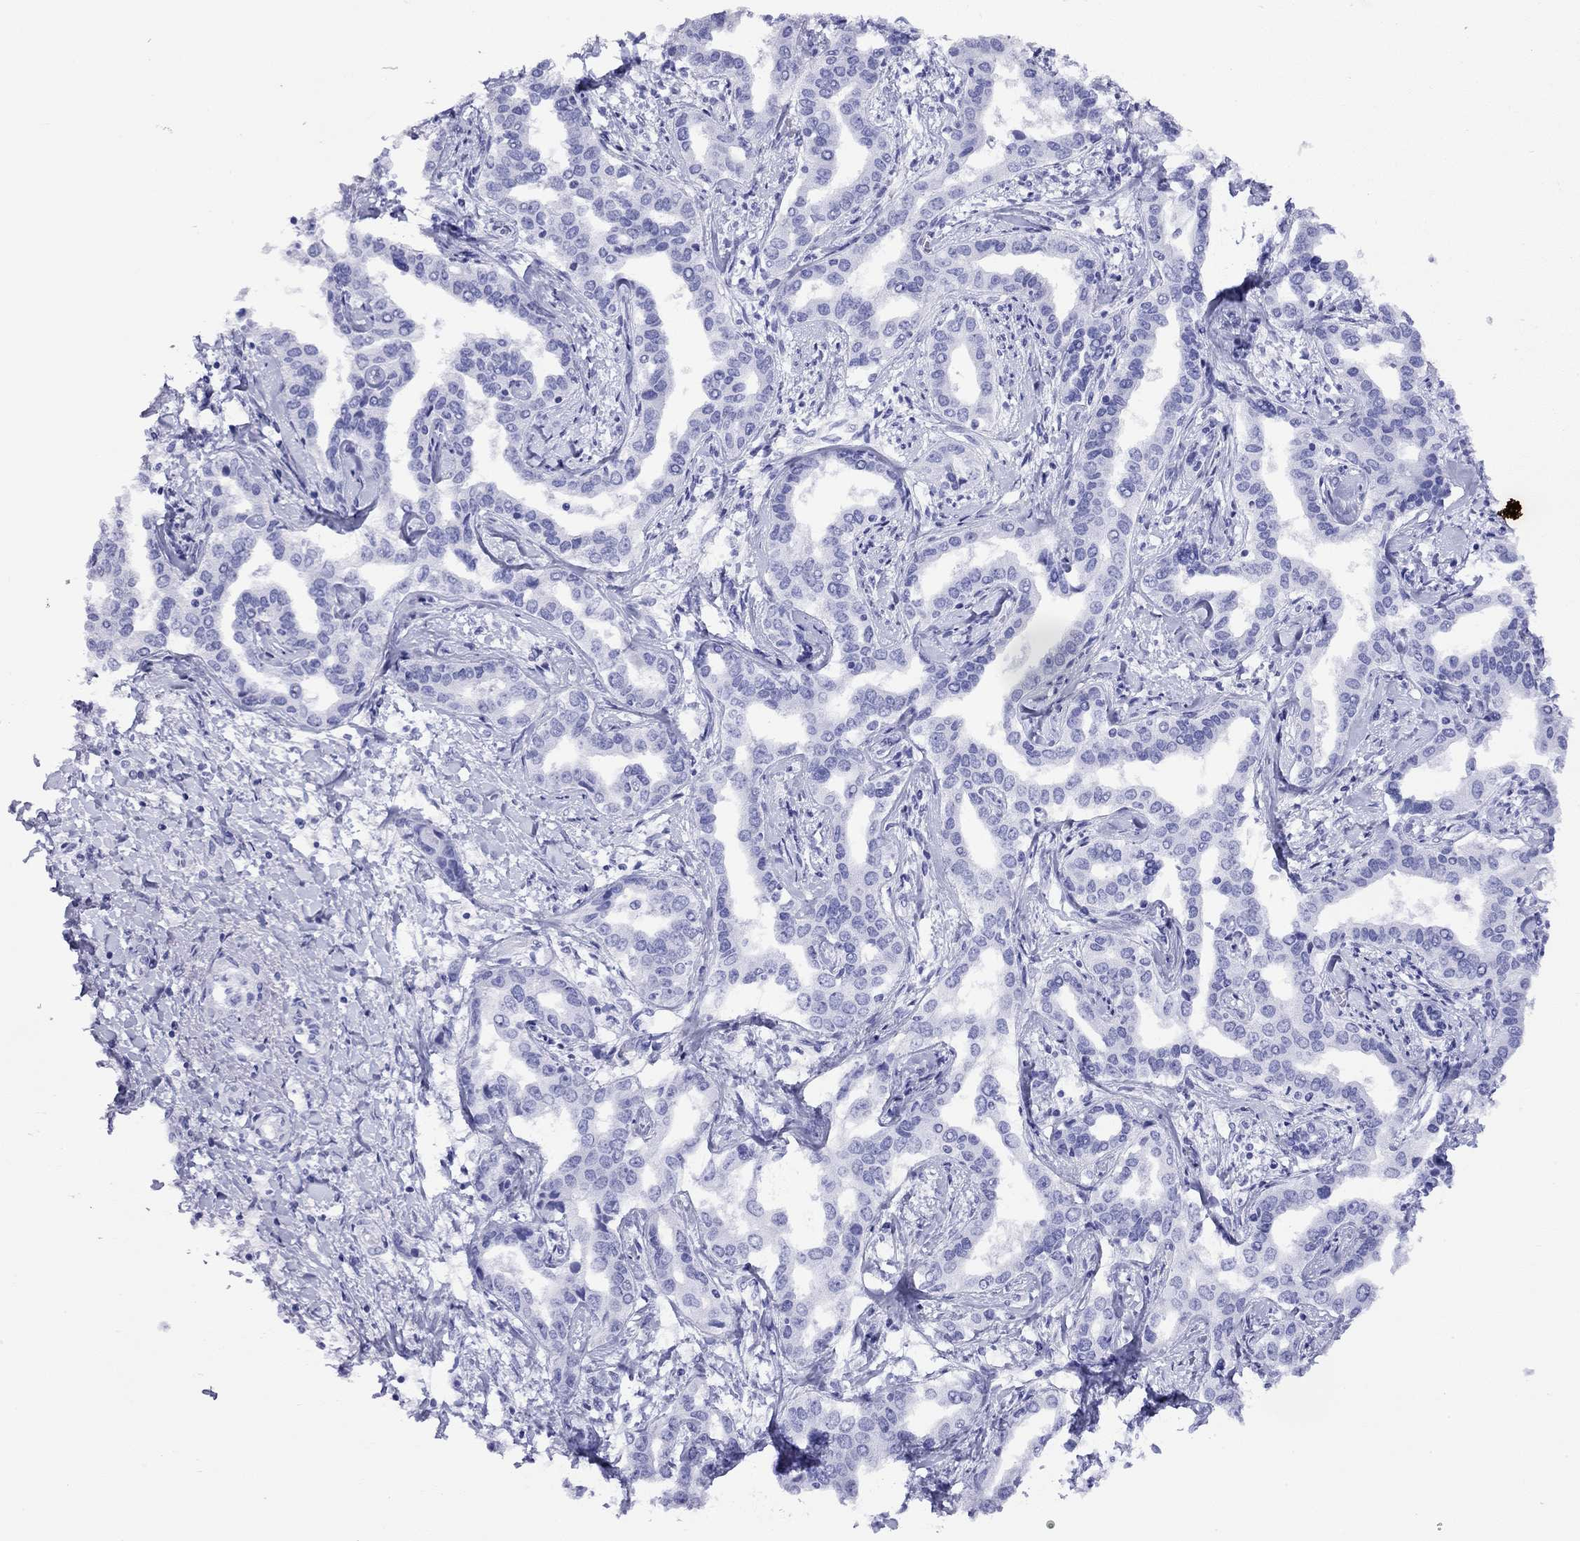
{"staining": {"intensity": "negative", "quantity": "none", "location": "none"}, "tissue": "liver cancer", "cell_type": "Tumor cells", "image_type": "cancer", "snomed": [{"axis": "morphology", "description": "Cholangiocarcinoma"}, {"axis": "topography", "description": "Liver"}], "caption": "Immunohistochemistry (IHC) photomicrograph of neoplastic tissue: human liver cancer (cholangiocarcinoma) stained with DAB demonstrates no significant protein staining in tumor cells.", "gene": "GNAT3", "patient": {"sex": "male", "age": 59}}